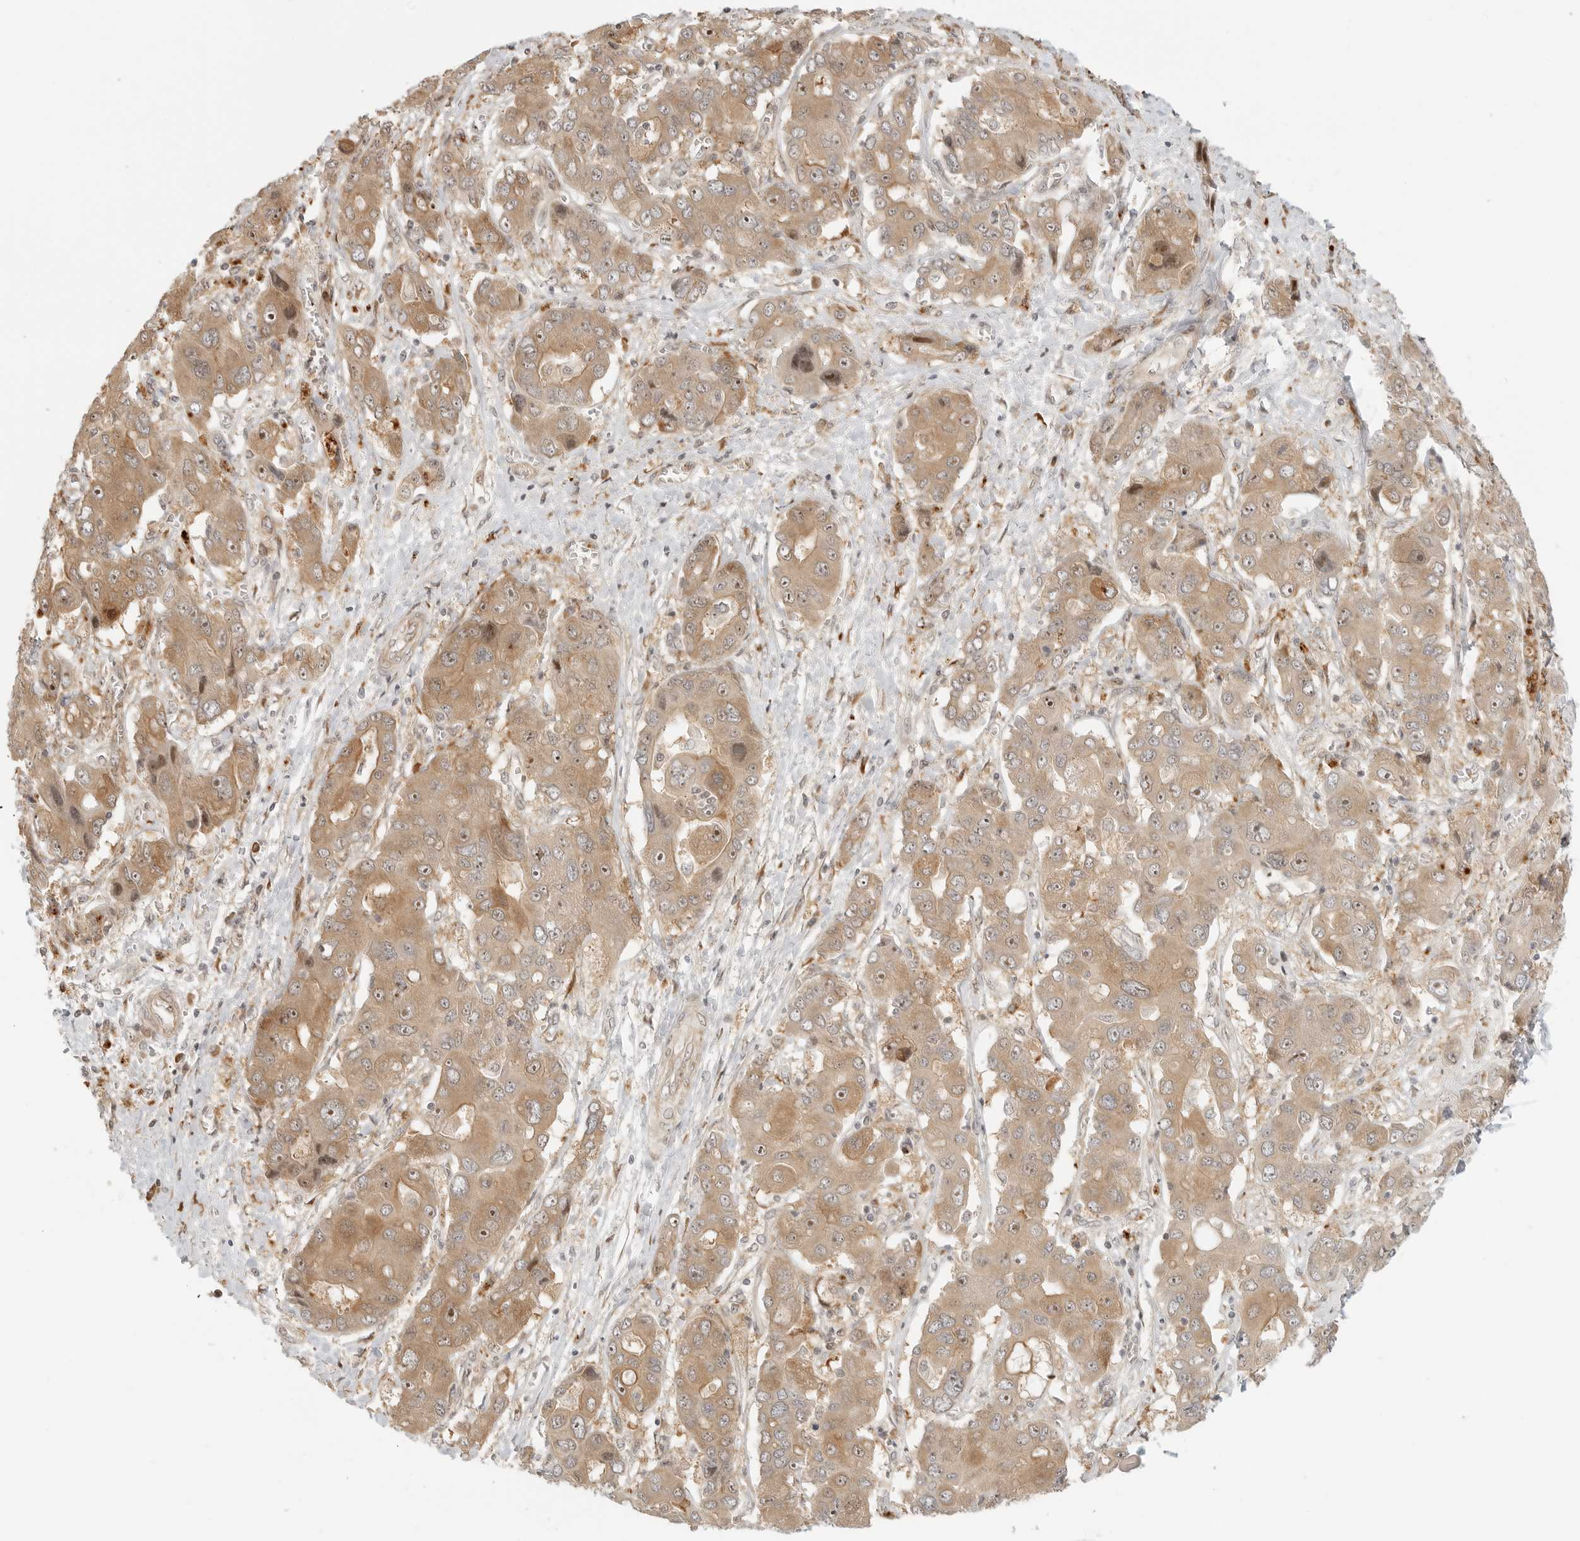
{"staining": {"intensity": "moderate", "quantity": ">75%", "location": "cytoplasmic/membranous,nuclear"}, "tissue": "liver cancer", "cell_type": "Tumor cells", "image_type": "cancer", "snomed": [{"axis": "morphology", "description": "Cholangiocarcinoma"}, {"axis": "topography", "description": "Liver"}], "caption": "Immunohistochemical staining of liver cancer demonstrates medium levels of moderate cytoplasmic/membranous and nuclear positivity in approximately >75% of tumor cells.", "gene": "DSCC1", "patient": {"sex": "male", "age": 67}}